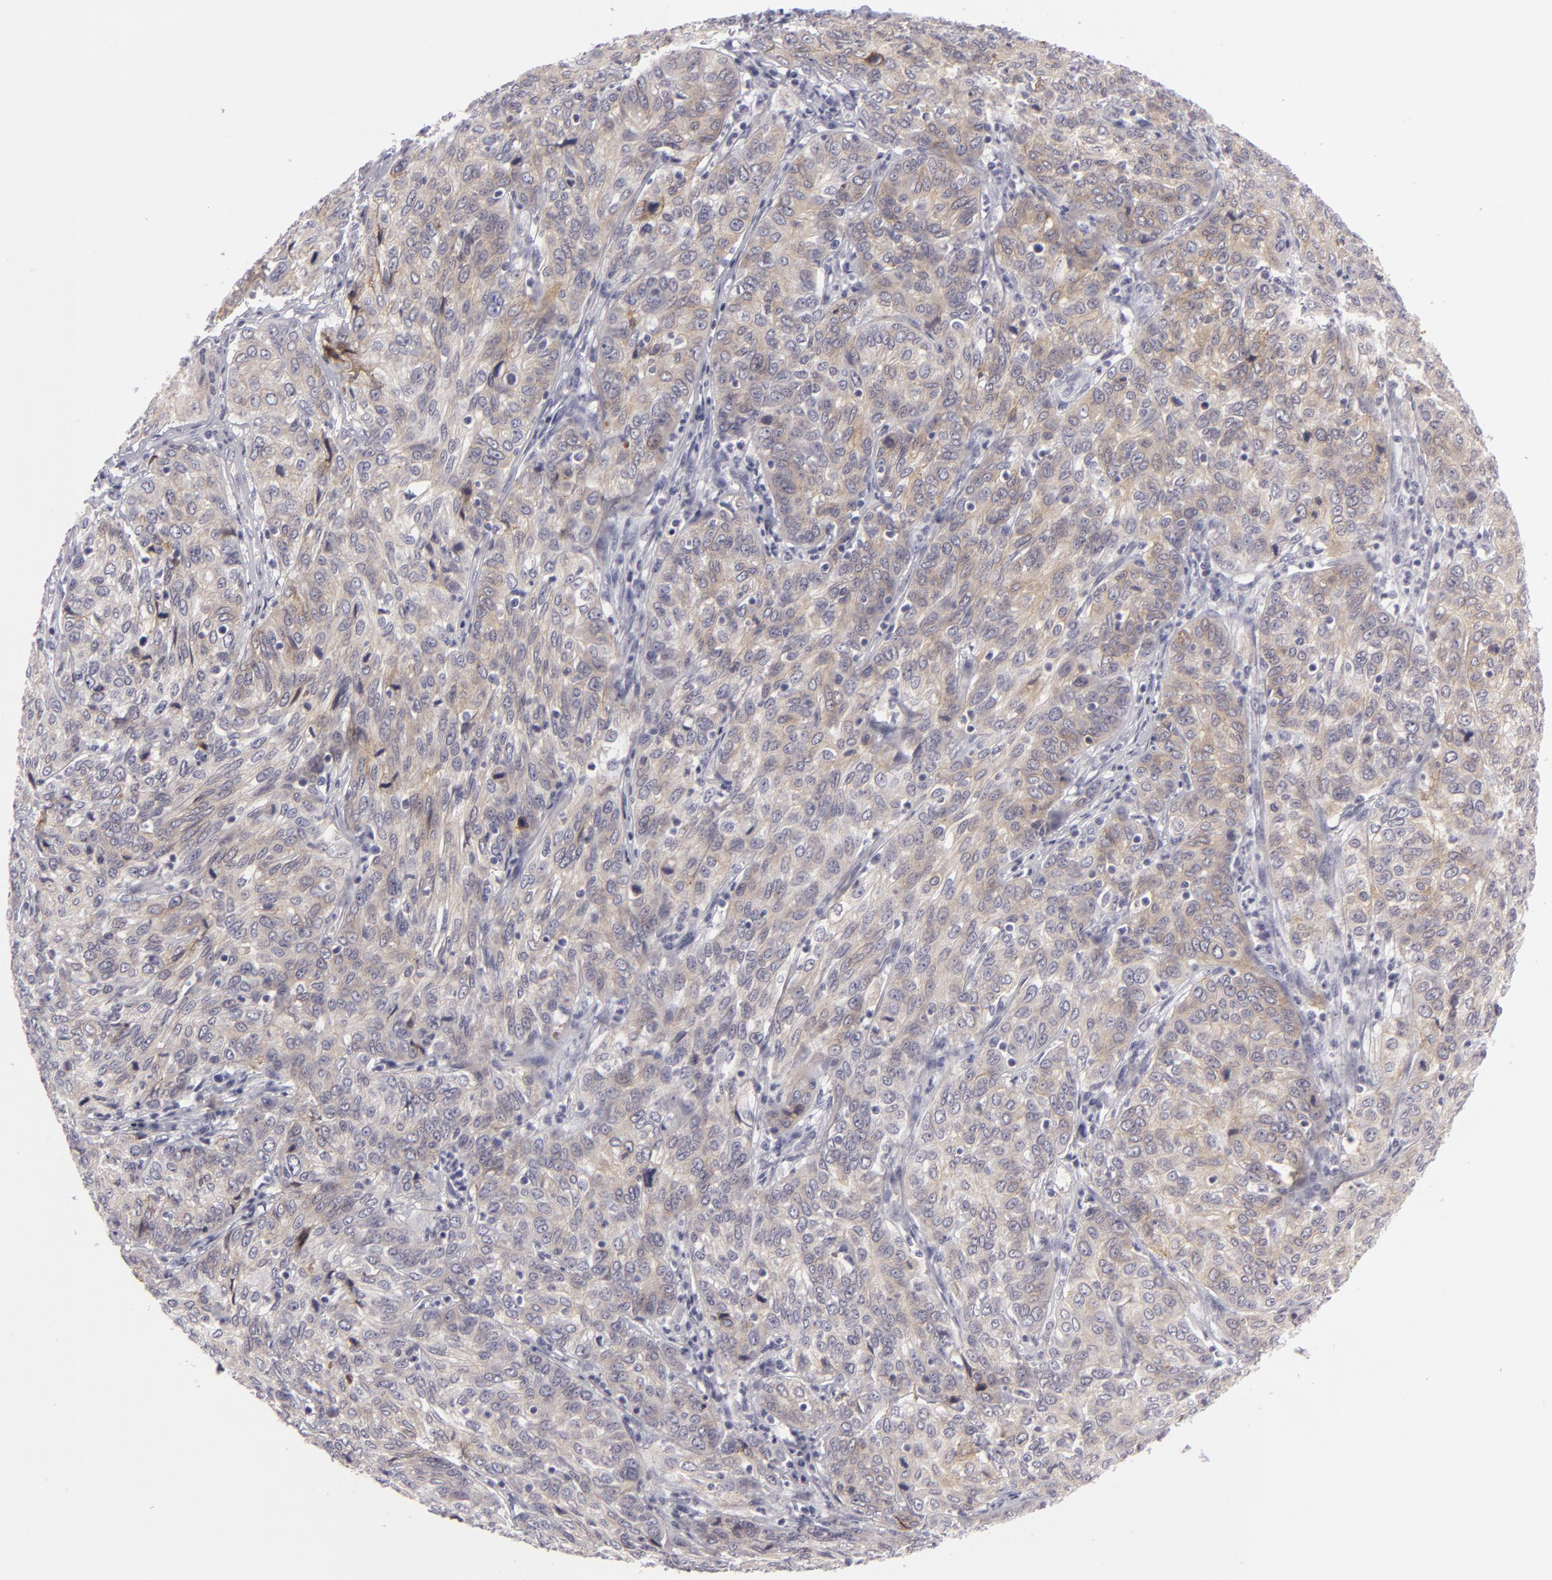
{"staining": {"intensity": "weak", "quantity": ">75%", "location": "cytoplasmic/membranous"}, "tissue": "cervical cancer", "cell_type": "Tumor cells", "image_type": "cancer", "snomed": [{"axis": "morphology", "description": "Squamous cell carcinoma, NOS"}, {"axis": "topography", "description": "Cervix"}], "caption": "Brown immunohistochemical staining in squamous cell carcinoma (cervical) displays weak cytoplasmic/membranous expression in about >75% of tumor cells. (IHC, brightfield microscopy, high magnification).", "gene": "JUP", "patient": {"sex": "female", "age": 38}}